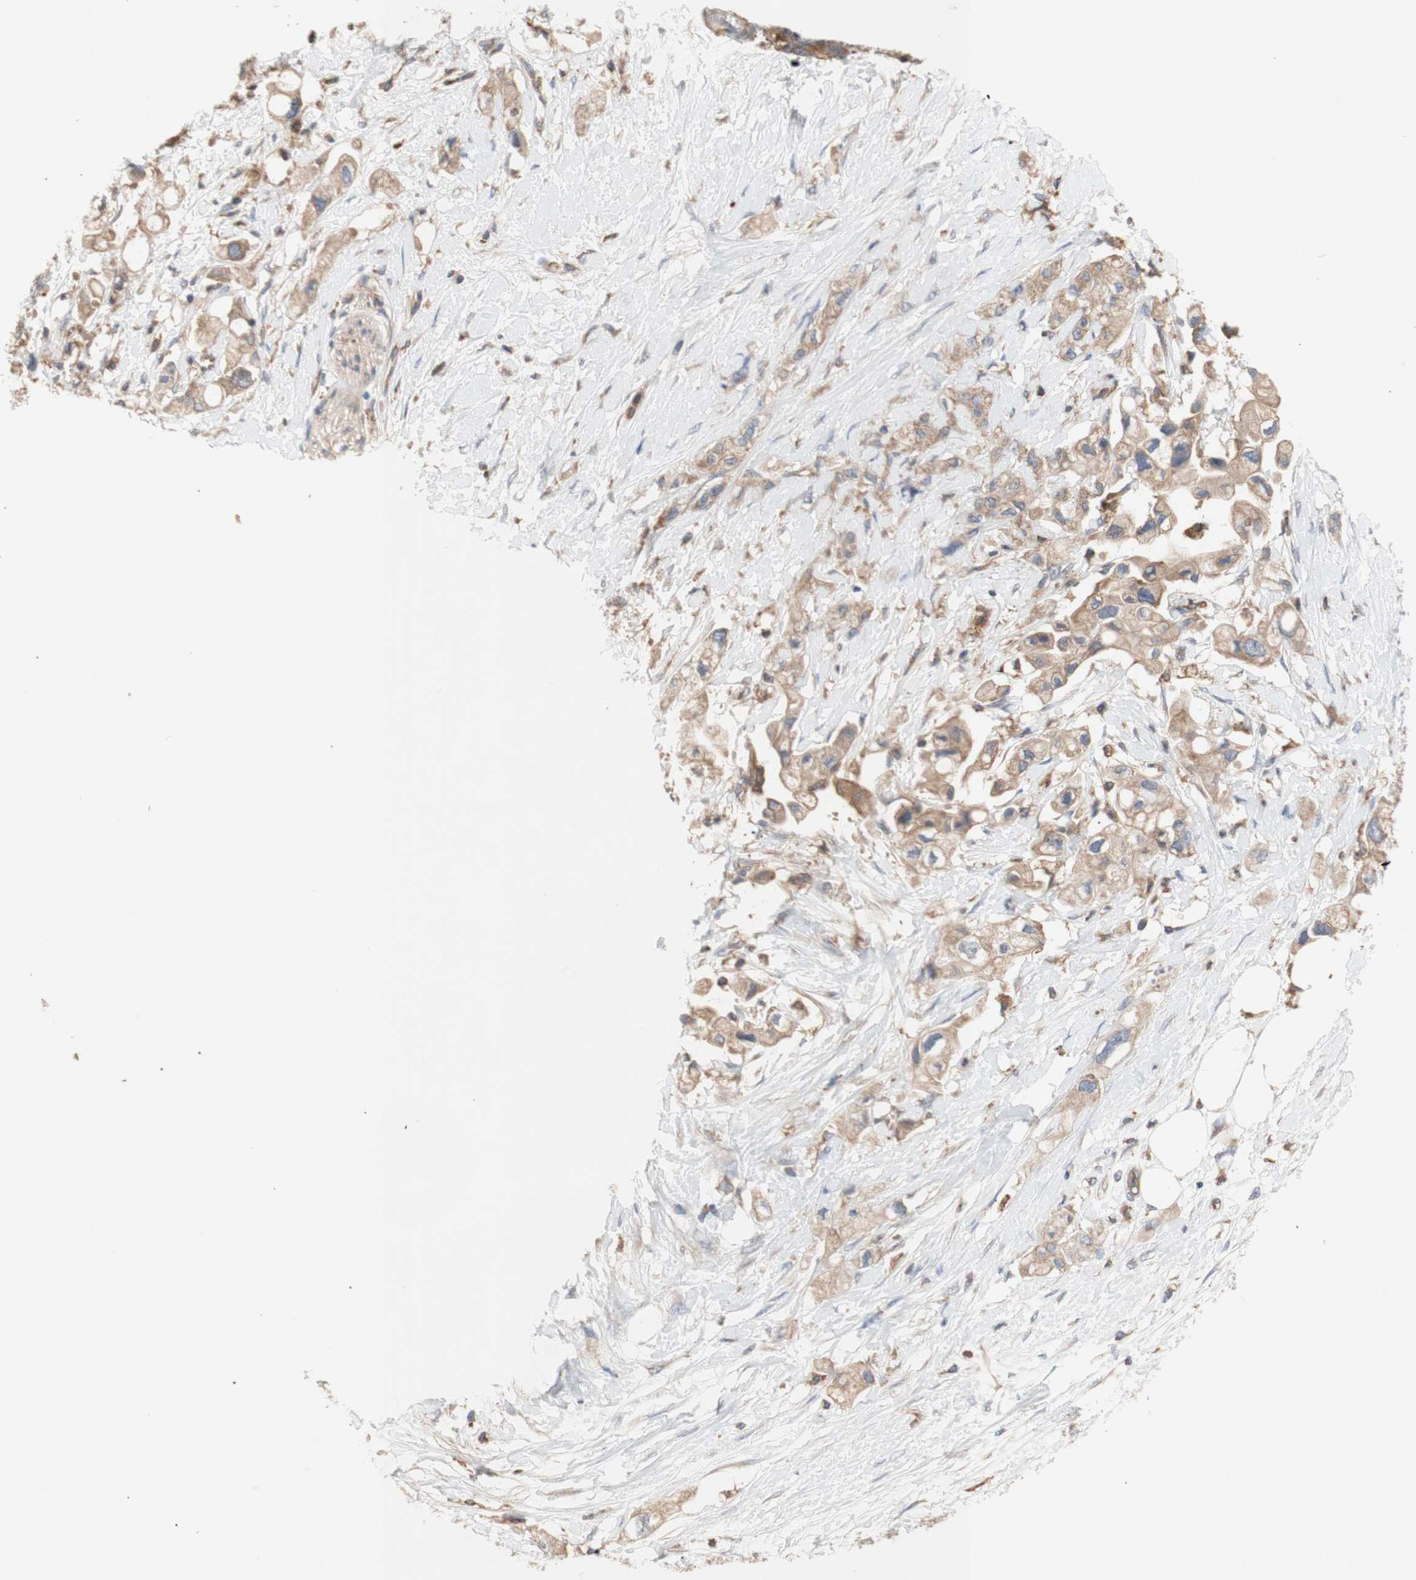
{"staining": {"intensity": "moderate", "quantity": ">75%", "location": "cytoplasmic/membranous"}, "tissue": "pancreatic cancer", "cell_type": "Tumor cells", "image_type": "cancer", "snomed": [{"axis": "morphology", "description": "Adenocarcinoma, NOS"}, {"axis": "topography", "description": "Pancreas"}], "caption": "Human pancreatic adenocarcinoma stained with a brown dye shows moderate cytoplasmic/membranous positive positivity in about >75% of tumor cells.", "gene": "IKBKG", "patient": {"sex": "female", "age": 56}}